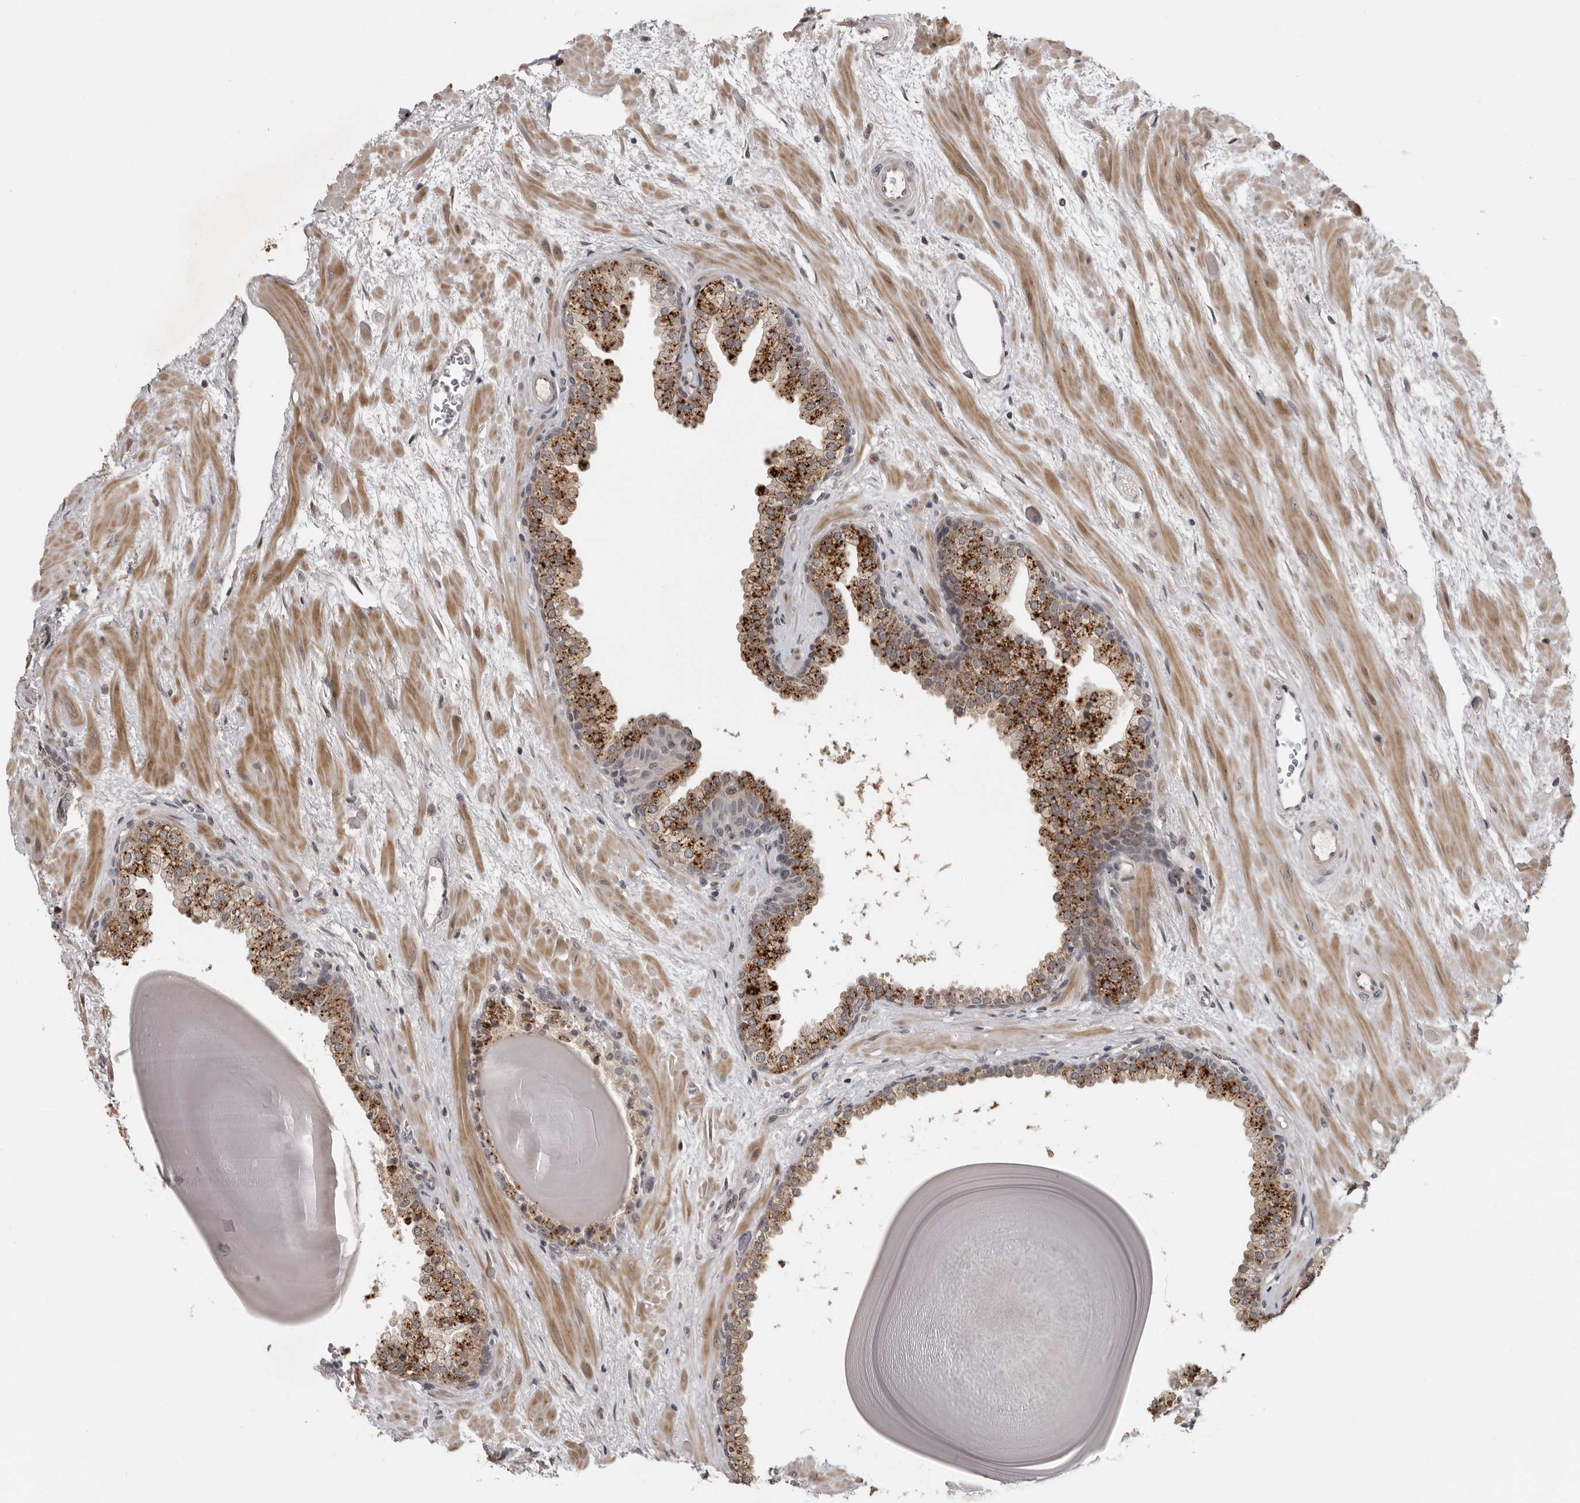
{"staining": {"intensity": "negative", "quantity": "none", "location": "none"}, "tissue": "prostate", "cell_type": "Glandular cells", "image_type": "normal", "snomed": [{"axis": "morphology", "description": "Normal tissue, NOS"}, {"axis": "topography", "description": "Prostate"}], "caption": "Immunohistochemical staining of unremarkable prostate exhibits no significant expression in glandular cells.", "gene": "PRRX2", "patient": {"sex": "male", "age": 48}}